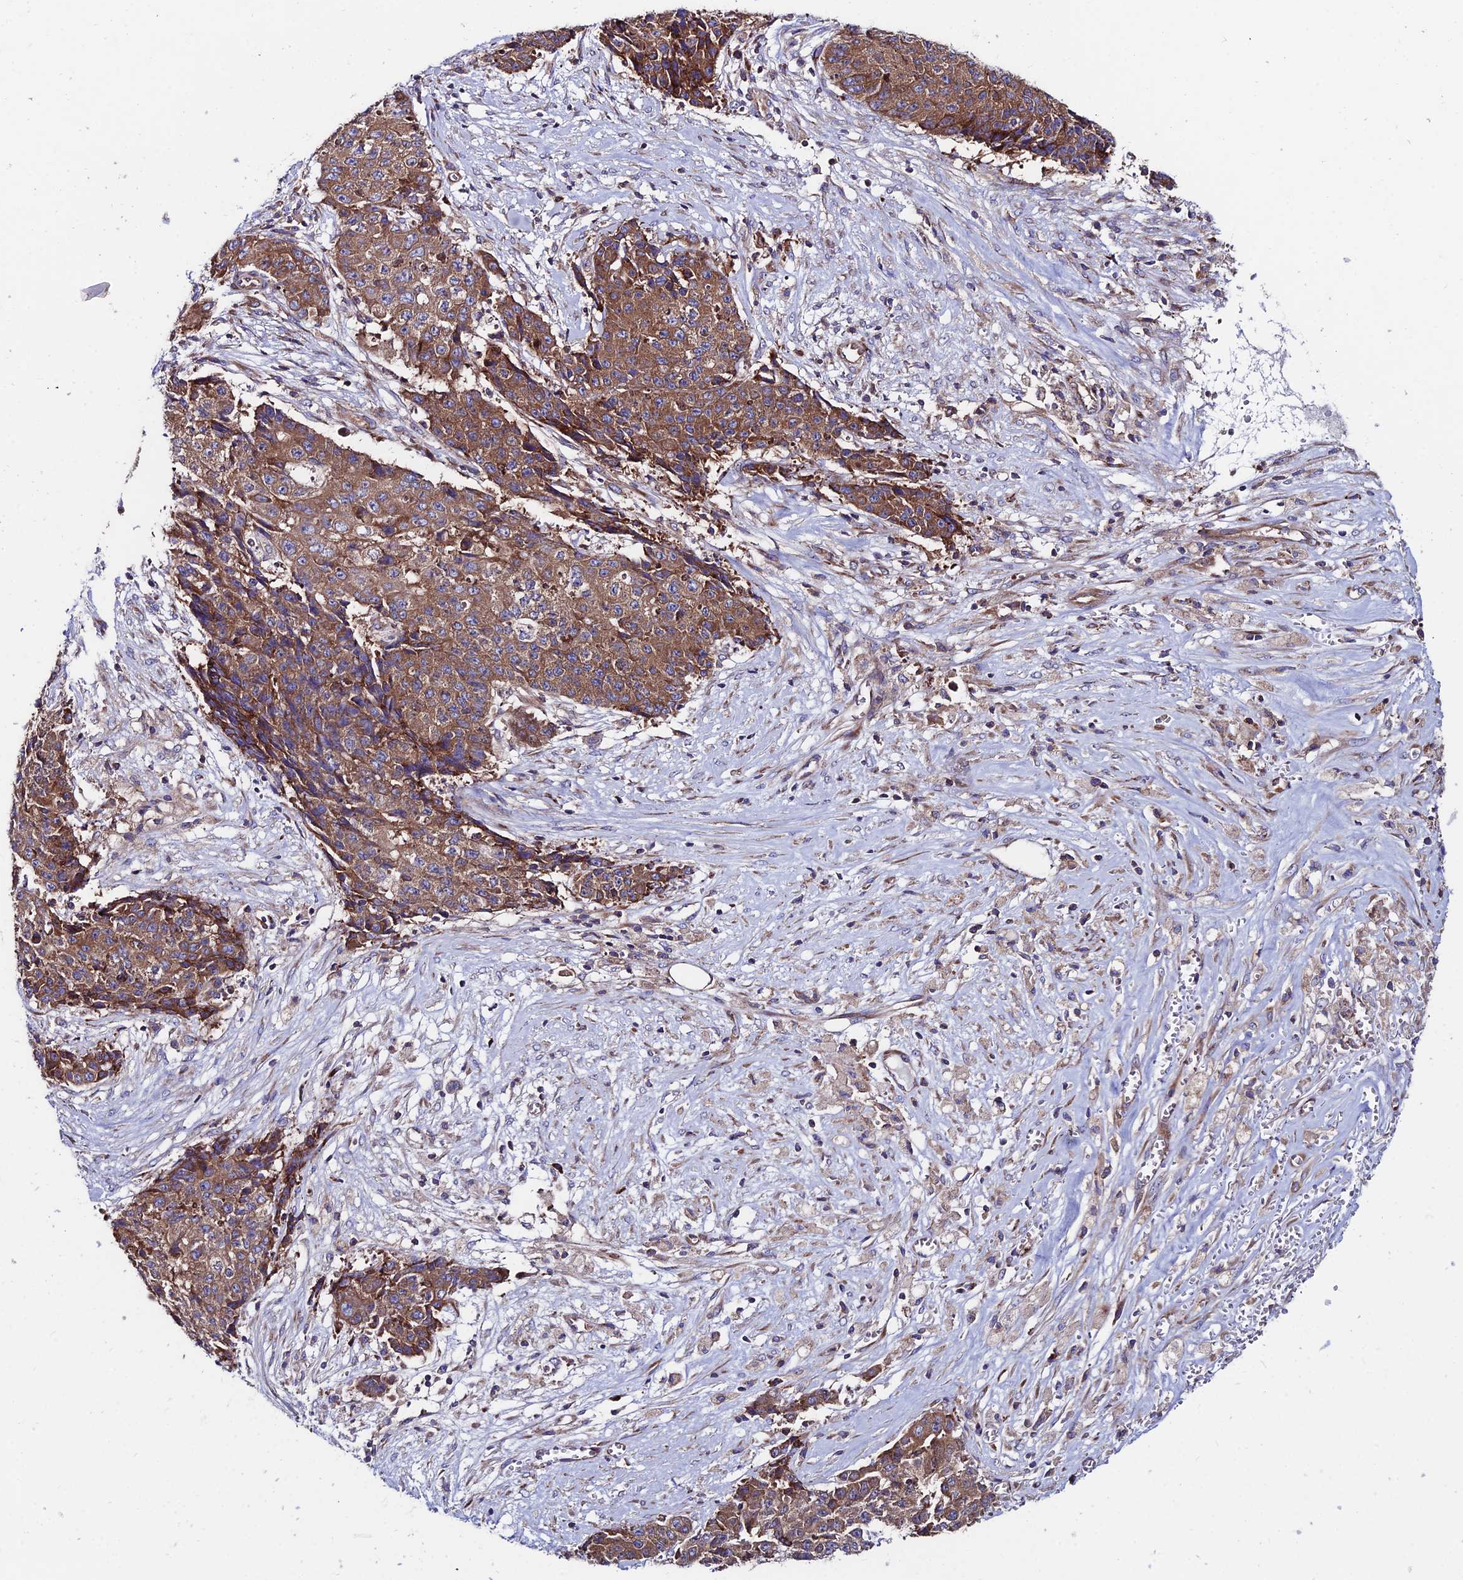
{"staining": {"intensity": "moderate", "quantity": ">75%", "location": "cytoplasmic/membranous"}, "tissue": "ovarian cancer", "cell_type": "Tumor cells", "image_type": "cancer", "snomed": [{"axis": "morphology", "description": "Carcinoma, endometroid"}, {"axis": "topography", "description": "Ovary"}], "caption": "Tumor cells demonstrate medium levels of moderate cytoplasmic/membranous positivity in approximately >75% of cells in human ovarian endometroid carcinoma.", "gene": "EIF3K", "patient": {"sex": "female", "age": 42}}